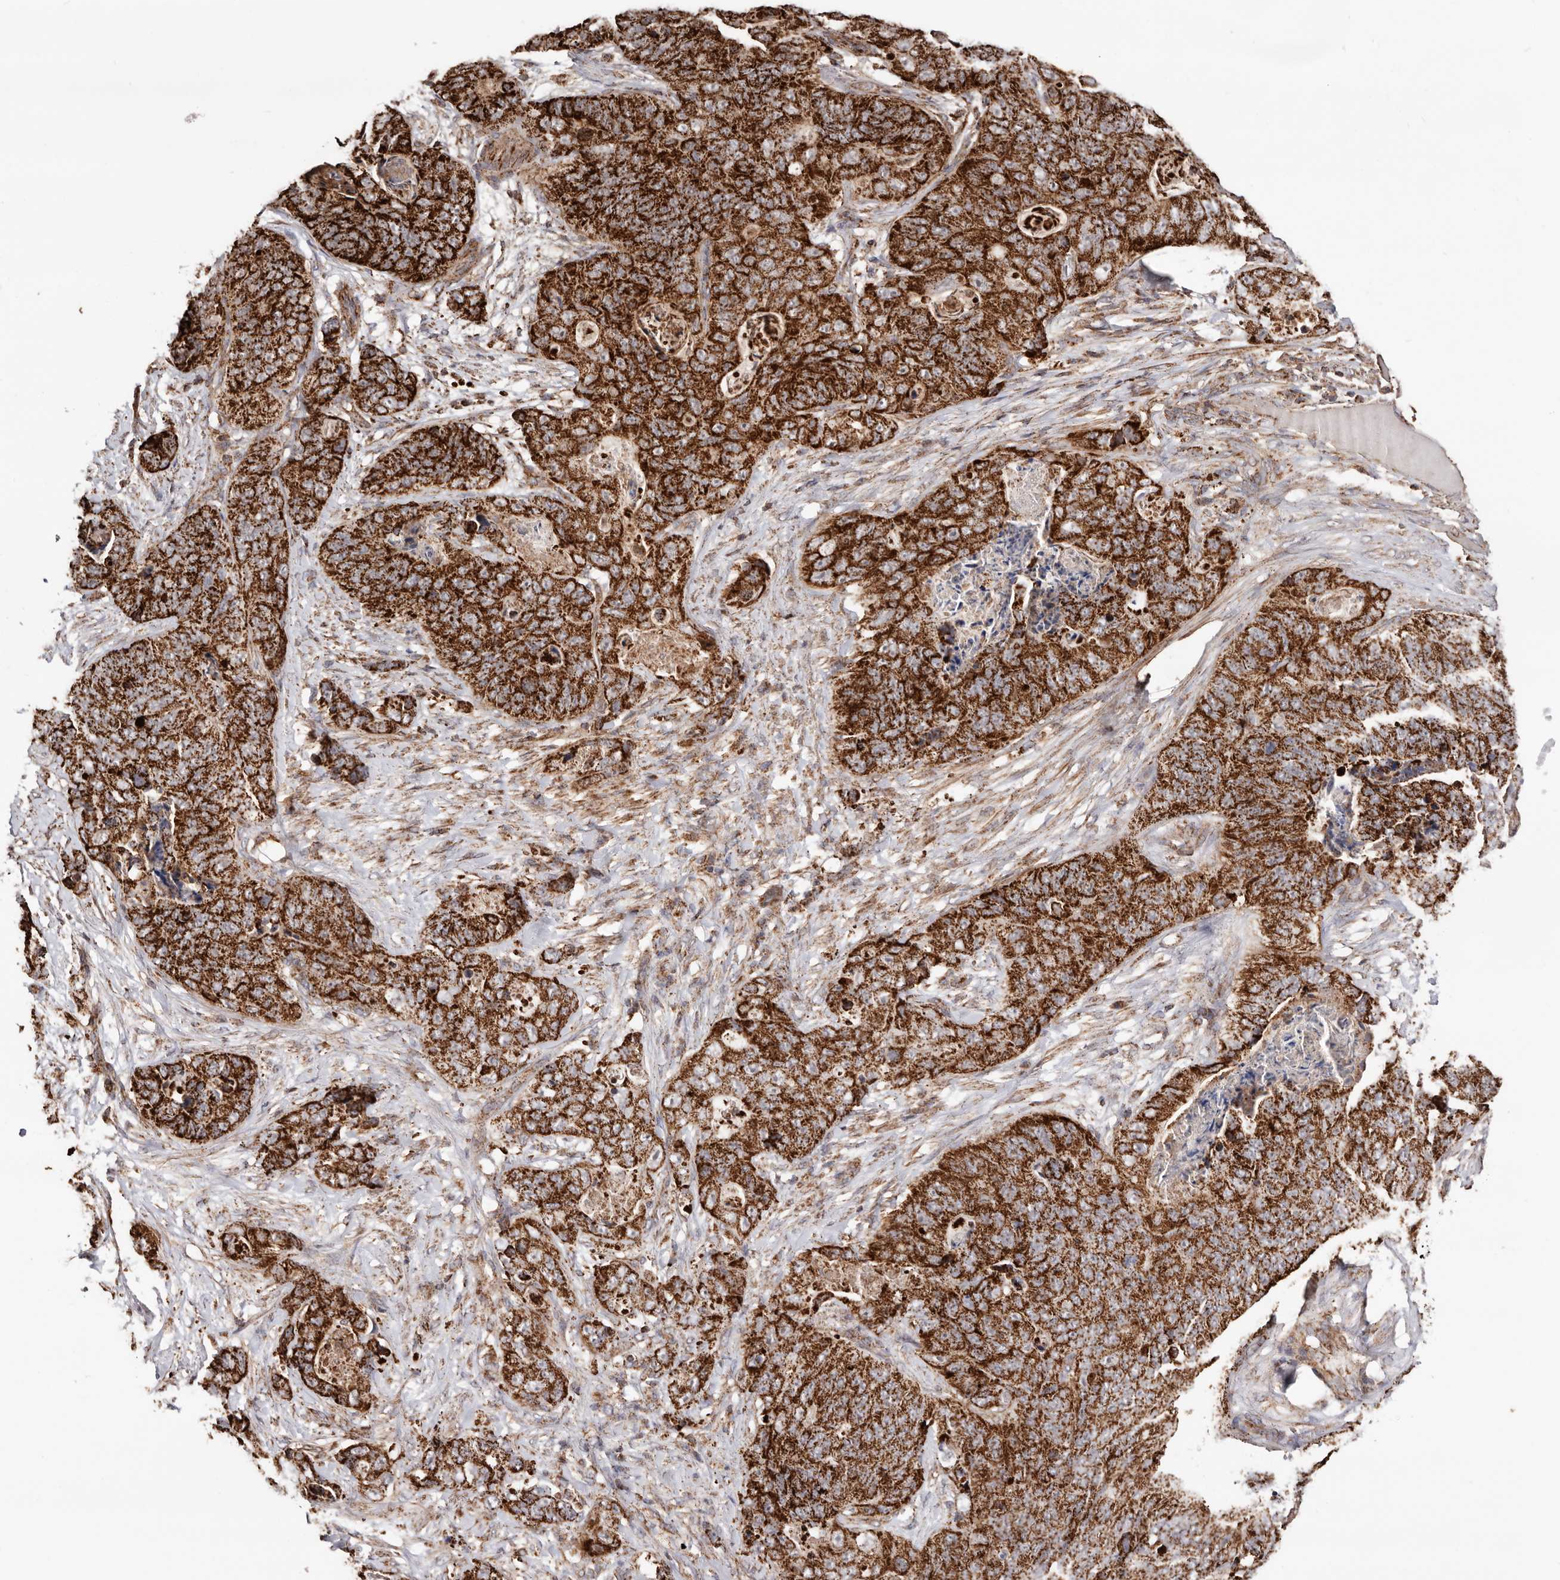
{"staining": {"intensity": "strong", "quantity": ">75%", "location": "cytoplasmic/membranous"}, "tissue": "stomach cancer", "cell_type": "Tumor cells", "image_type": "cancer", "snomed": [{"axis": "morphology", "description": "Normal tissue, NOS"}, {"axis": "morphology", "description": "Adenocarcinoma, NOS"}, {"axis": "topography", "description": "Stomach"}], "caption": "Strong cytoplasmic/membranous positivity is seen in about >75% of tumor cells in stomach cancer.", "gene": "PRKACB", "patient": {"sex": "female", "age": 89}}